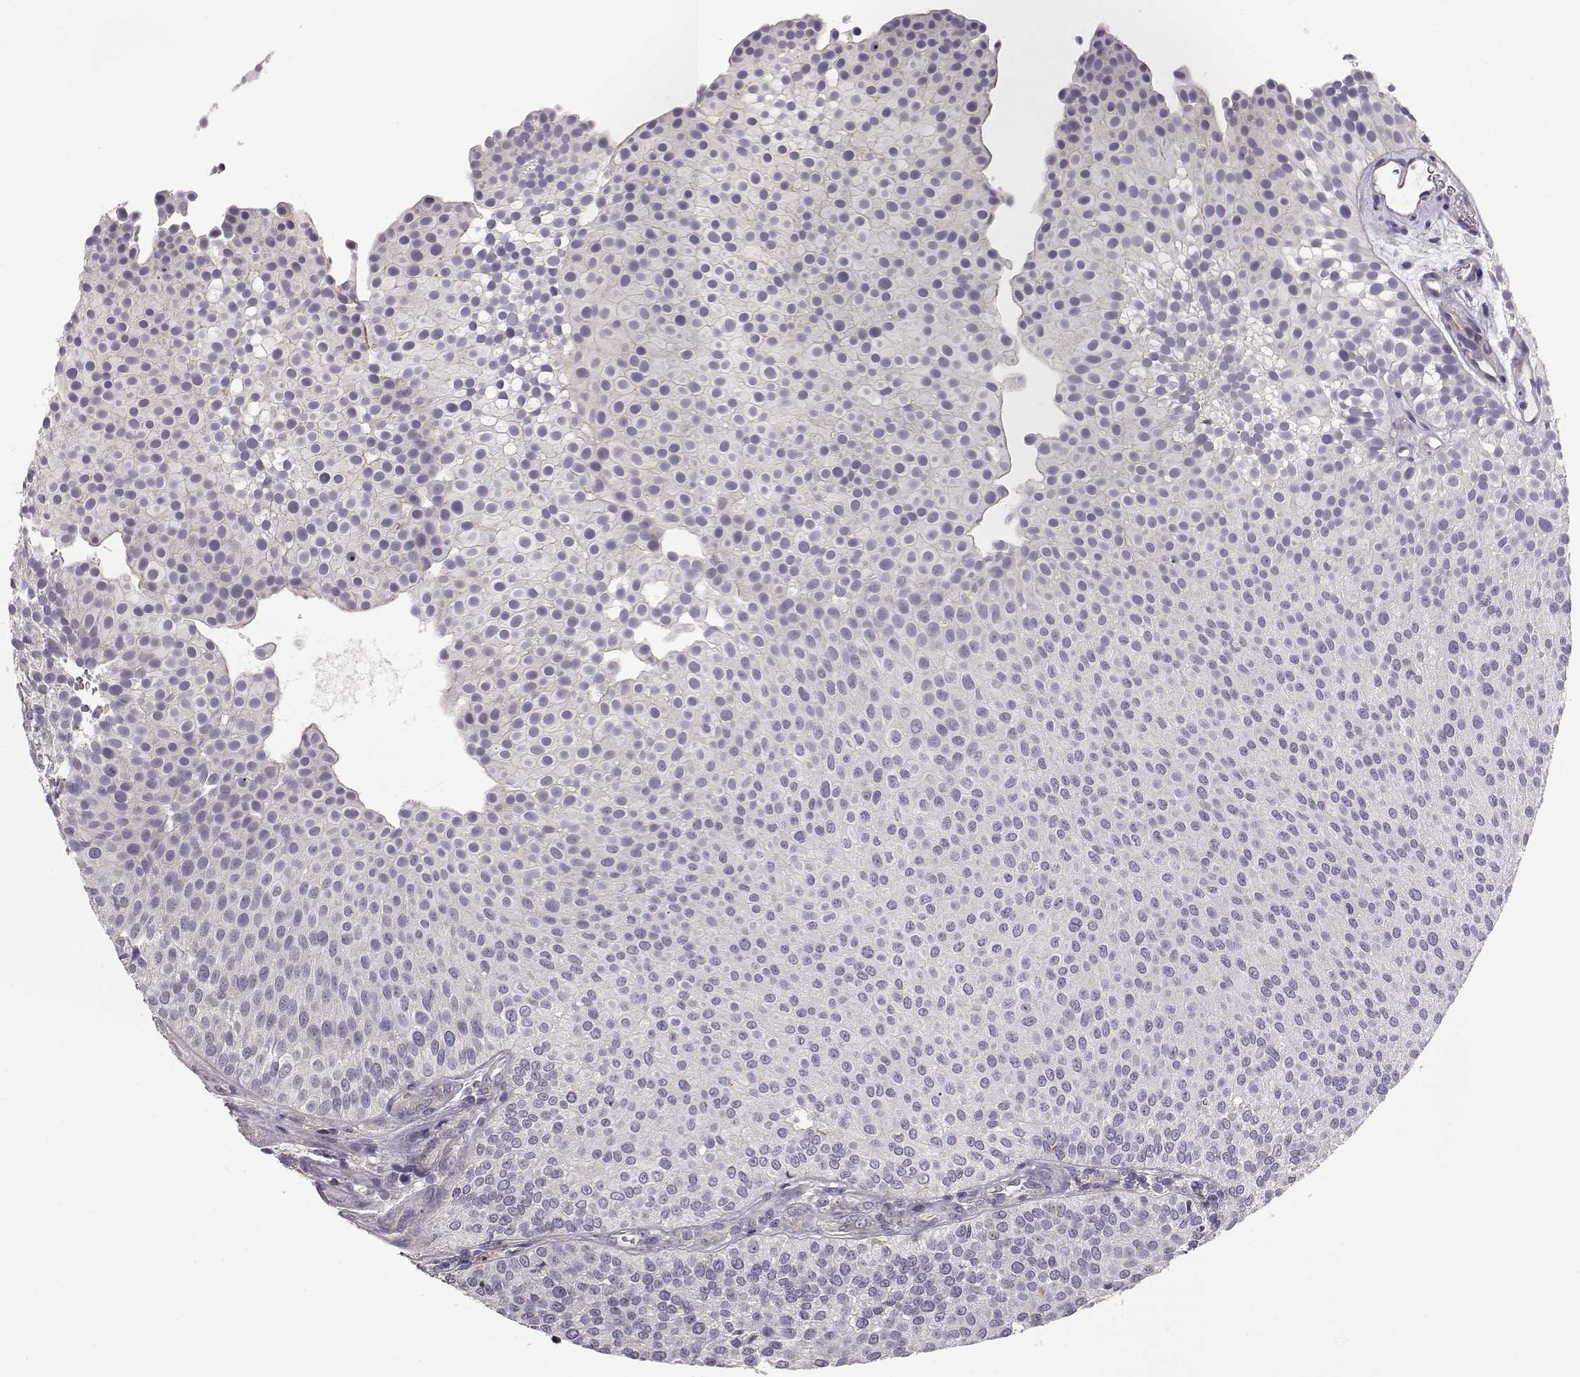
{"staining": {"intensity": "negative", "quantity": "none", "location": "none"}, "tissue": "urothelial cancer", "cell_type": "Tumor cells", "image_type": "cancer", "snomed": [{"axis": "morphology", "description": "Urothelial carcinoma, Low grade"}, {"axis": "topography", "description": "Urinary bladder"}], "caption": "This is an immunohistochemistry image of human urothelial cancer. There is no staining in tumor cells.", "gene": "DAPL1", "patient": {"sex": "female", "age": 87}}